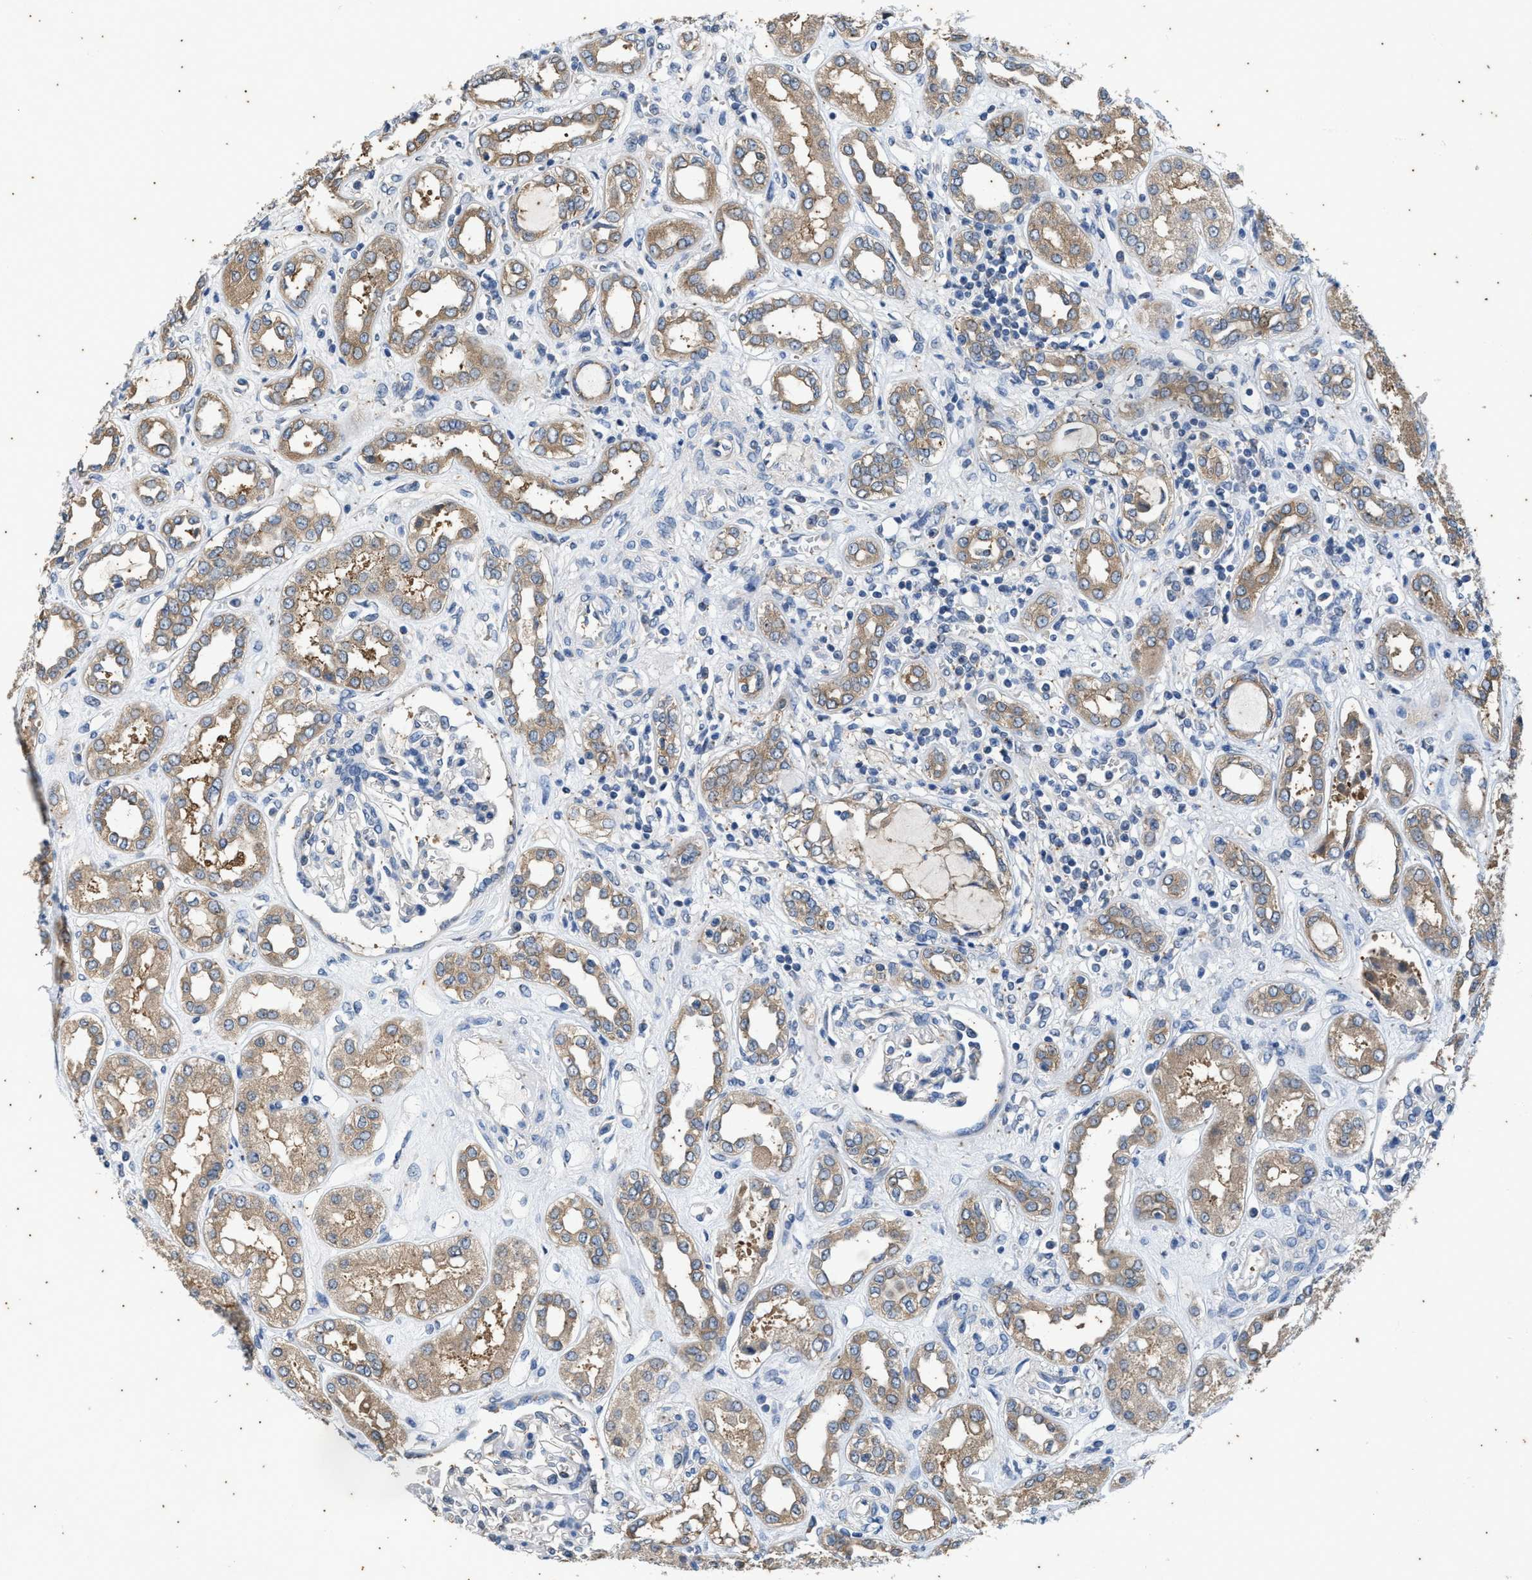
{"staining": {"intensity": "negative", "quantity": "none", "location": "none"}, "tissue": "kidney", "cell_type": "Cells in glomeruli", "image_type": "normal", "snomed": [{"axis": "morphology", "description": "Normal tissue, NOS"}, {"axis": "topography", "description": "Kidney"}], "caption": "Human kidney stained for a protein using immunohistochemistry (IHC) demonstrates no staining in cells in glomeruli.", "gene": "COX19", "patient": {"sex": "male", "age": 59}}